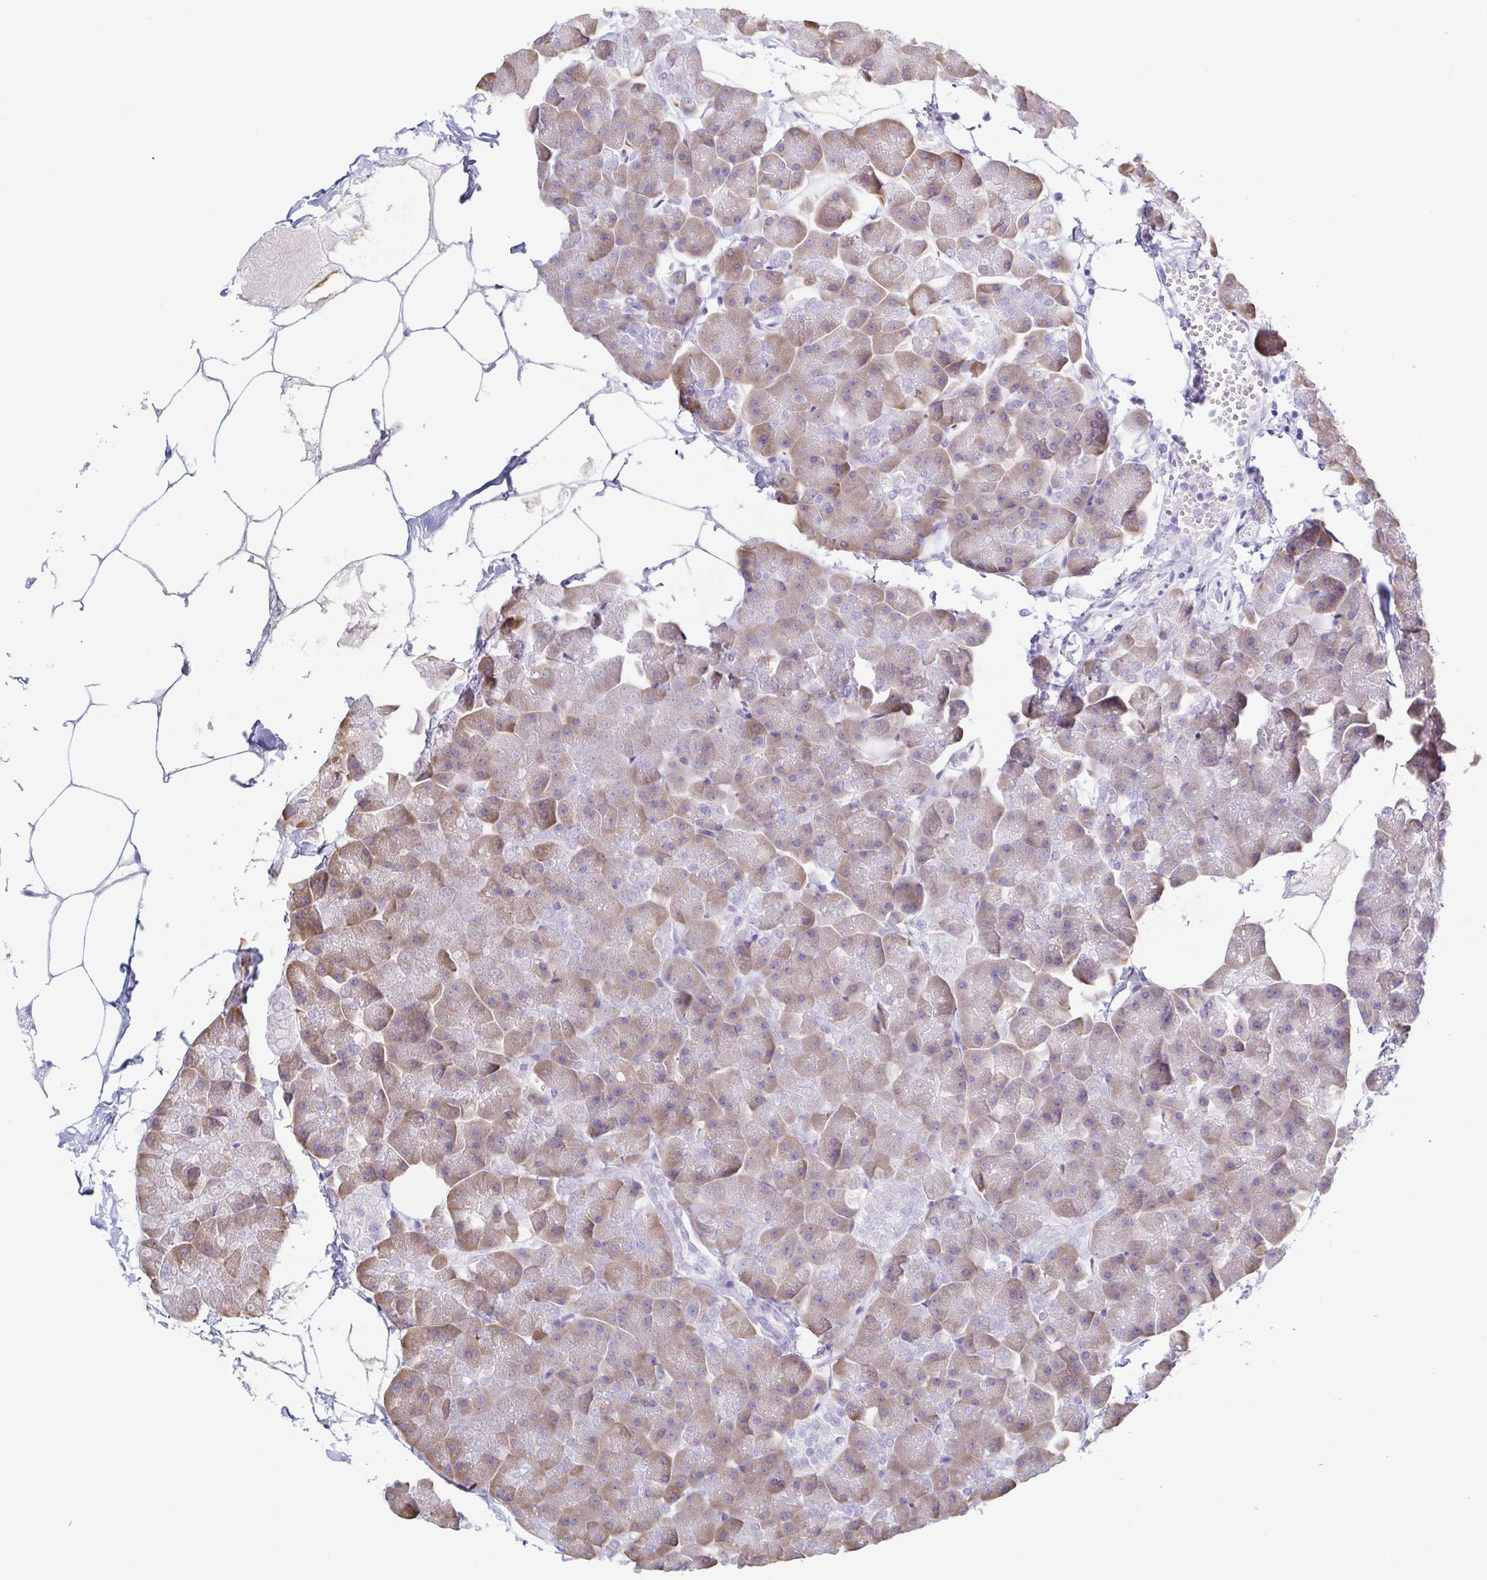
{"staining": {"intensity": "weak", "quantity": ">75%", "location": "cytoplasmic/membranous"}, "tissue": "pancreas", "cell_type": "Exocrine glandular cells", "image_type": "normal", "snomed": [{"axis": "morphology", "description": "Normal tissue, NOS"}, {"axis": "topography", "description": "Pancreas"}], "caption": "Exocrine glandular cells exhibit low levels of weak cytoplasmic/membranous positivity in about >75% of cells in unremarkable human pancreas.", "gene": "A1BG", "patient": {"sex": "male", "age": 35}}